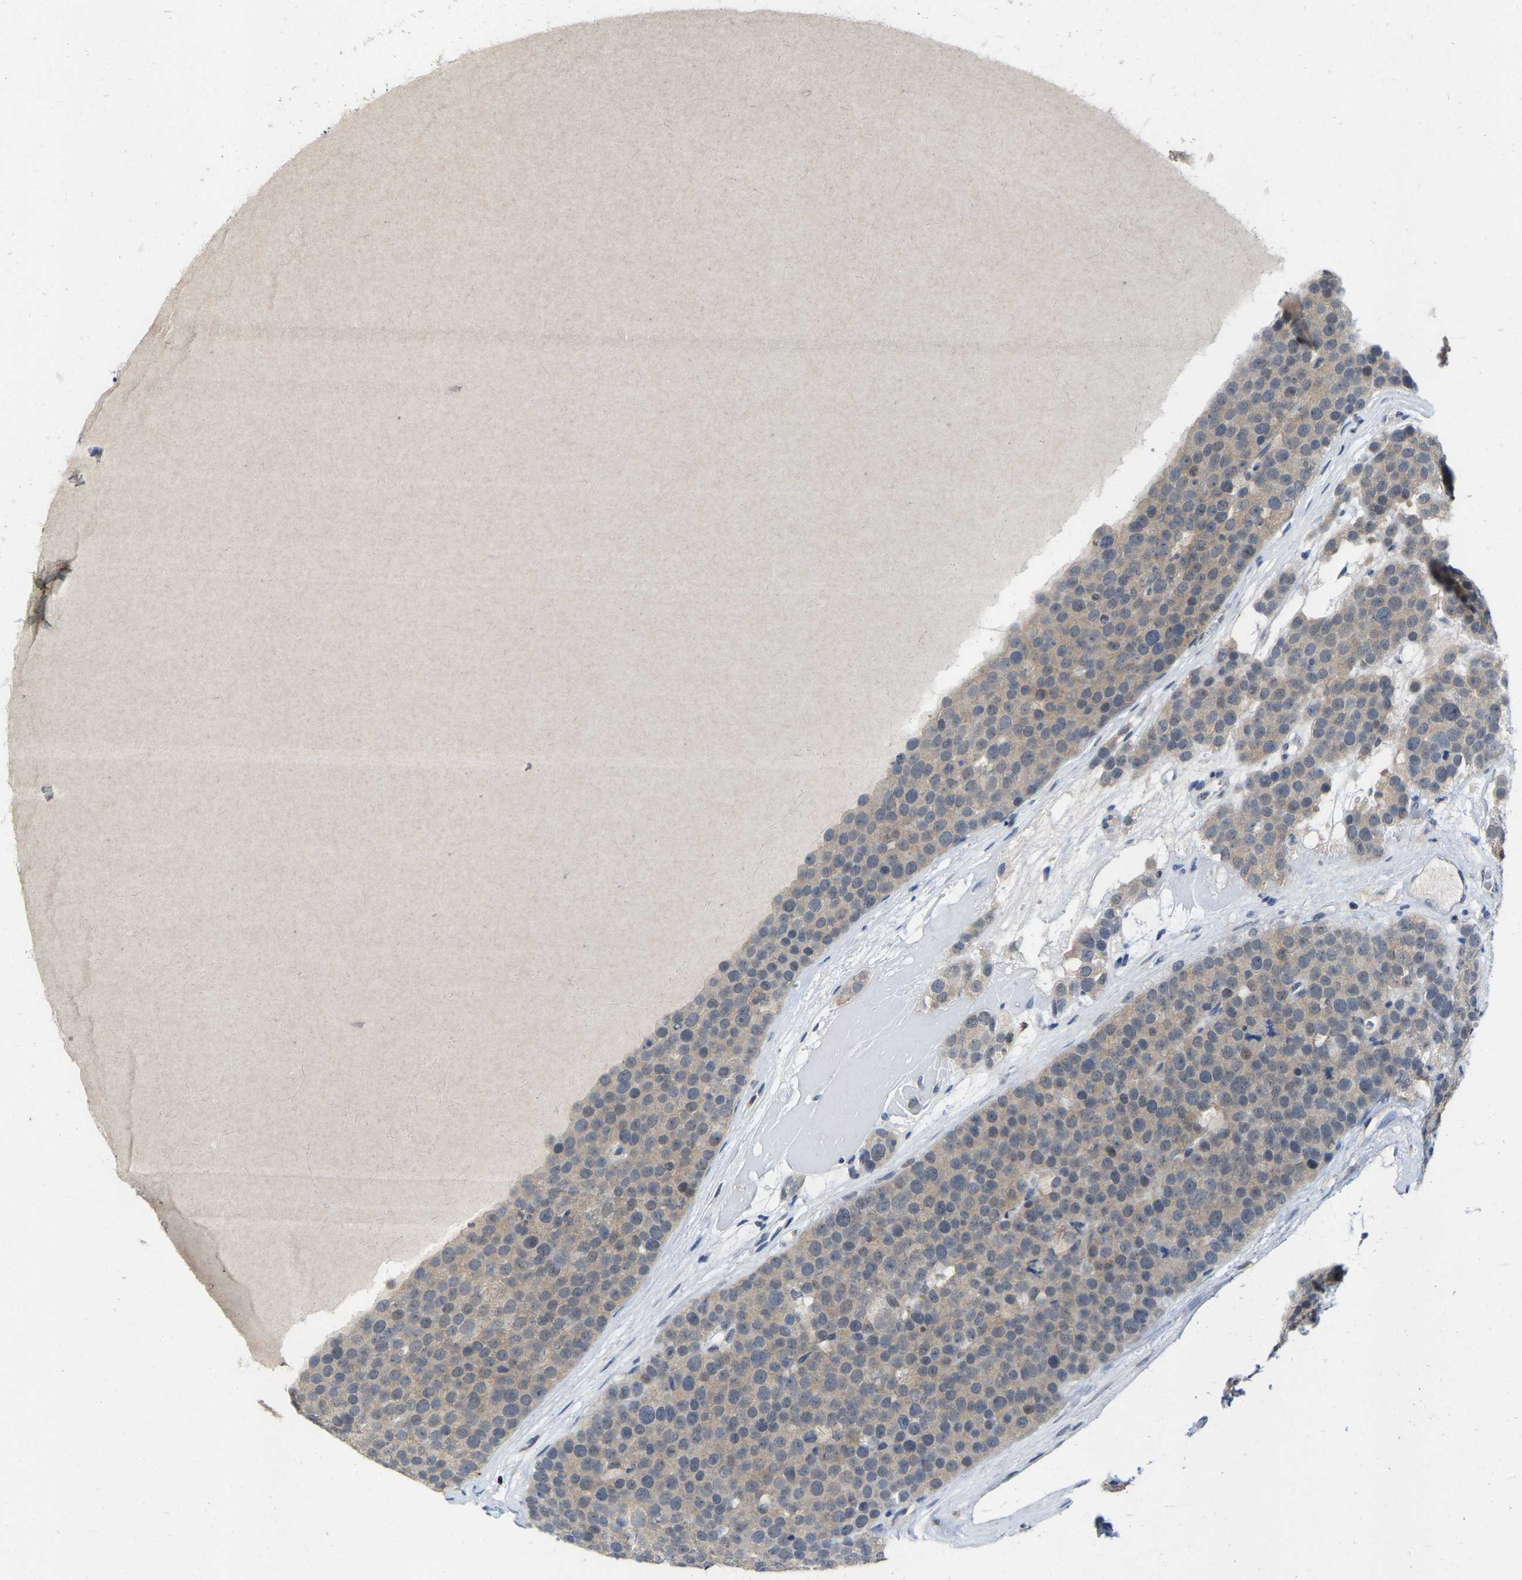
{"staining": {"intensity": "weak", "quantity": "<25%", "location": "cytoplasmic/membranous"}, "tissue": "testis cancer", "cell_type": "Tumor cells", "image_type": "cancer", "snomed": [{"axis": "morphology", "description": "Seminoma, NOS"}, {"axis": "topography", "description": "Testis"}], "caption": "Immunohistochemical staining of testis cancer (seminoma) reveals no significant staining in tumor cells.", "gene": "FGD3", "patient": {"sex": "male", "age": 71}}